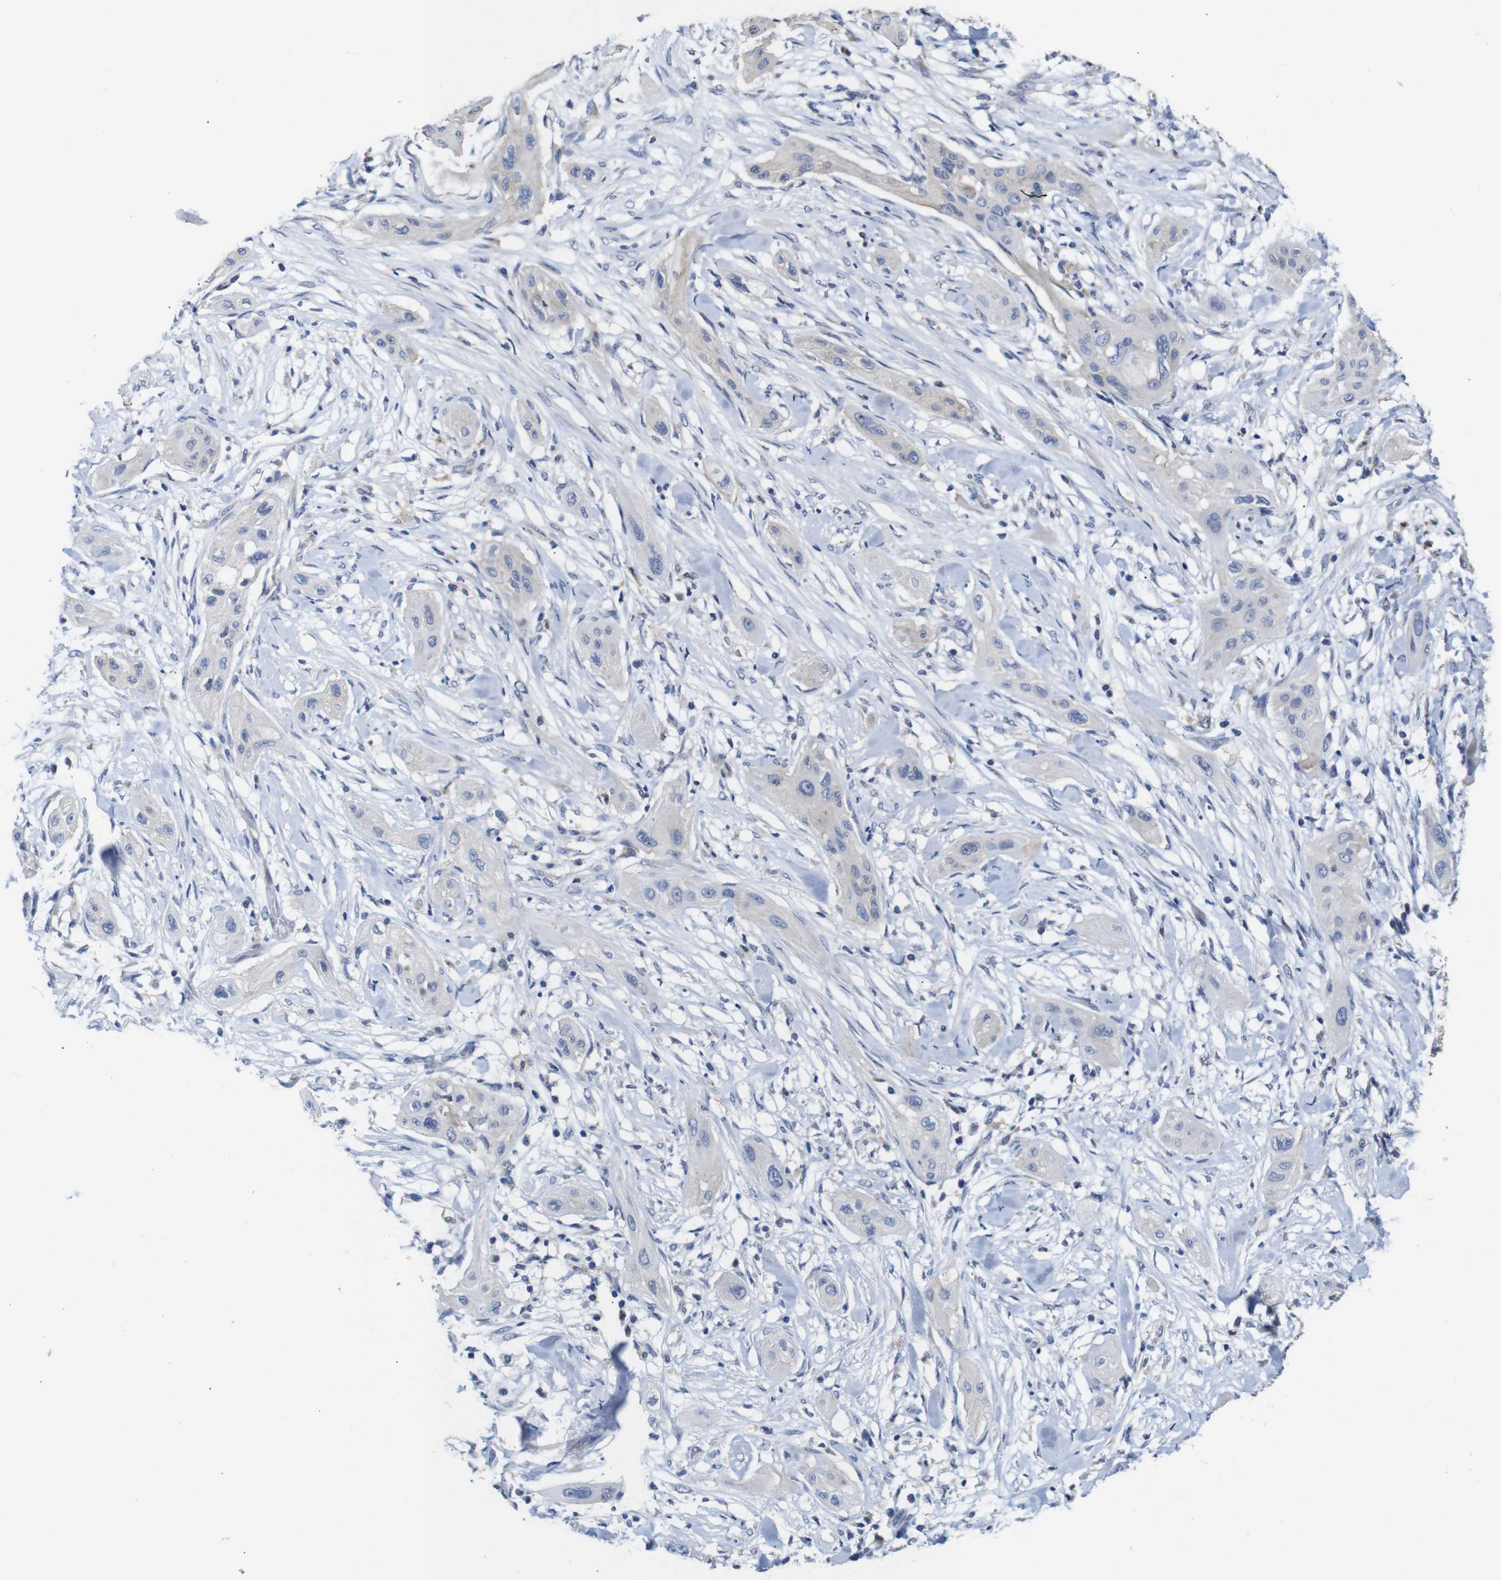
{"staining": {"intensity": "negative", "quantity": "none", "location": "none"}, "tissue": "lung cancer", "cell_type": "Tumor cells", "image_type": "cancer", "snomed": [{"axis": "morphology", "description": "Squamous cell carcinoma, NOS"}, {"axis": "topography", "description": "Lung"}], "caption": "This is an IHC histopathology image of squamous cell carcinoma (lung). There is no positivity in tumor cells.", "gene": "TCEAL9", "patient": {"sex": "female", "age": 47}}